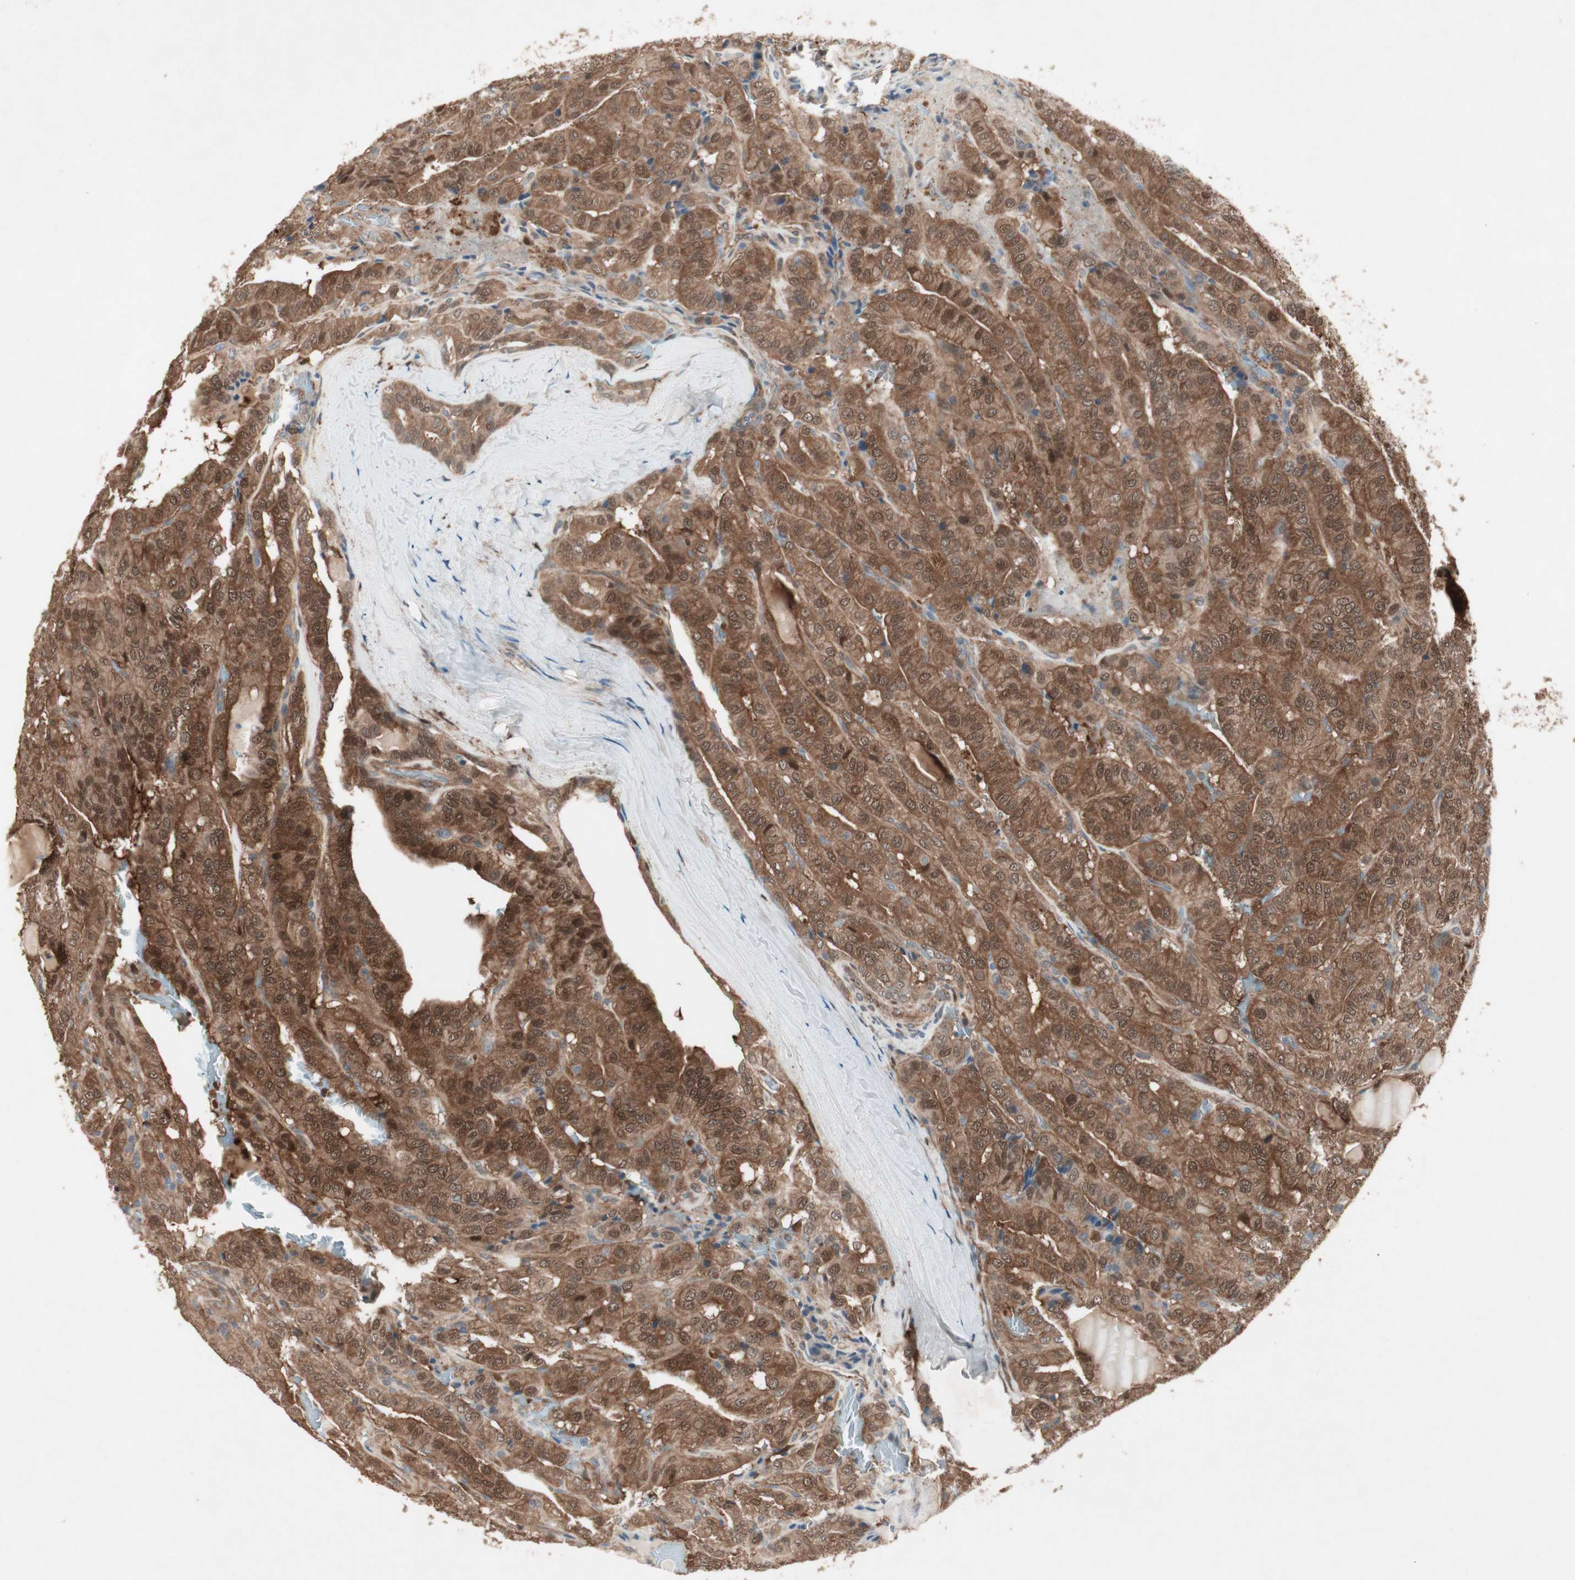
{"staining": {"intensity": "moderate", "quantity": ">75%", "location": "cytoplasmic/membranous"}, "tissue": "thyroid cancer", "cell_type": "Tumor cells", "image_type": "cancer", "snomed": [{"axis": "morphology", "description": "Papillary adenocarcinoma, NOS"}, {"axis": "topography", "description": "Thyroid gland"}], "caption": "The image demonstrates a brown stain indicating the presence of a protein in the cytoplasmic/membranous of tumor cells in thyroid cancer.", "gene": "SDSL", "patient": {"sex": "male", "age": 77}}